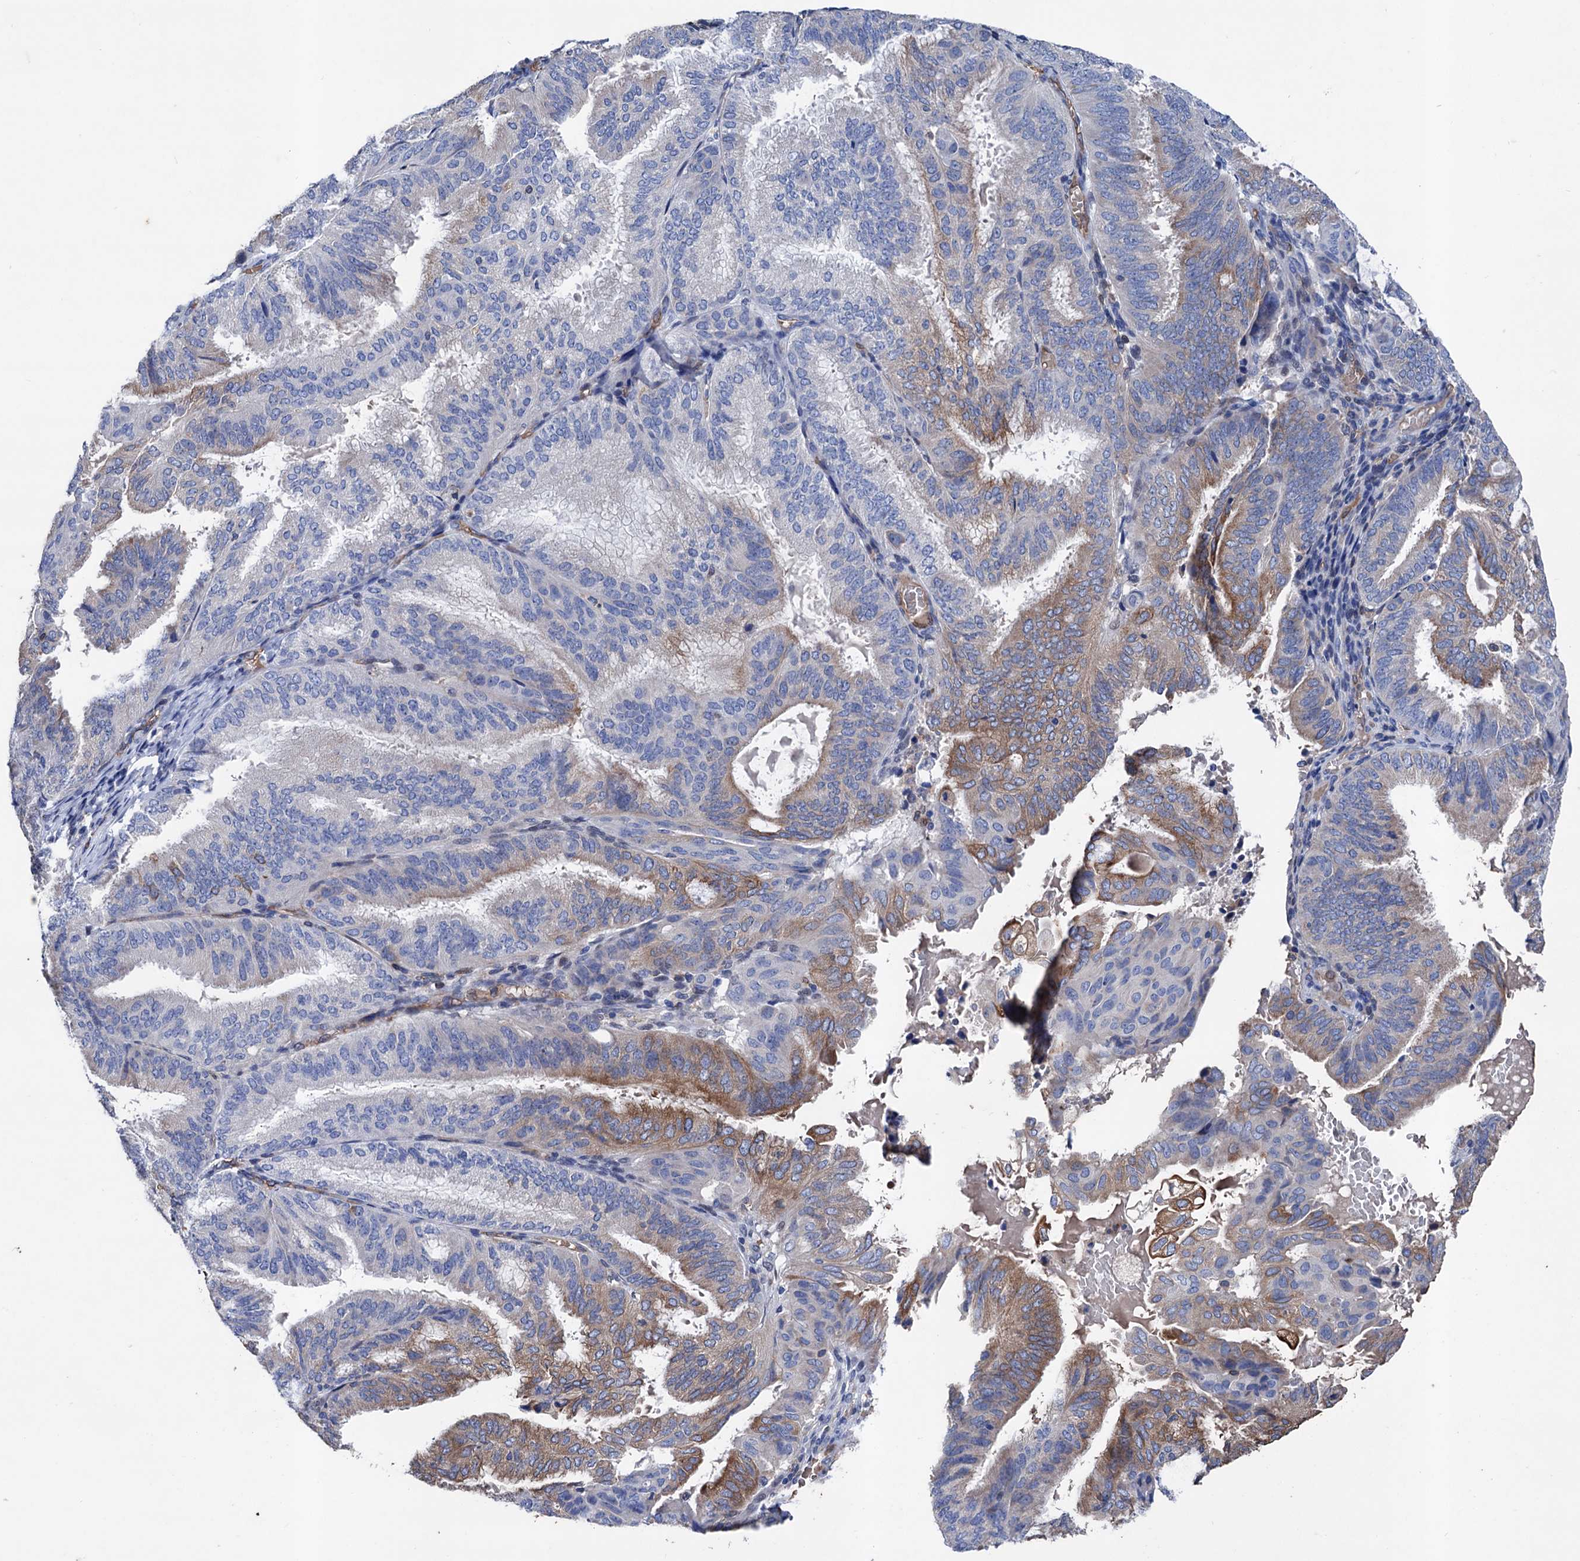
{"staining": {"intensity": "moderate", "quantity": "<25%", "location": "cytoplasmic/membranous"}, "tissue": "endometrial cancer", "cell_type": "Tumor cells", "image_type": "cancer", "snomed": [{"axis": "morphology", "description": "Adenocarcinoma, NOS"}, {"axis": "topography", "description": "Endometrium"}], "caption": "Human endometrial adenocarcinoma stained with a brown dye shows moderate cytoplasmic/membranous positive staining in approximately <25% of tumor cells.", "gene": "STING1", "patient": {"sex": "female", "age": 49}}